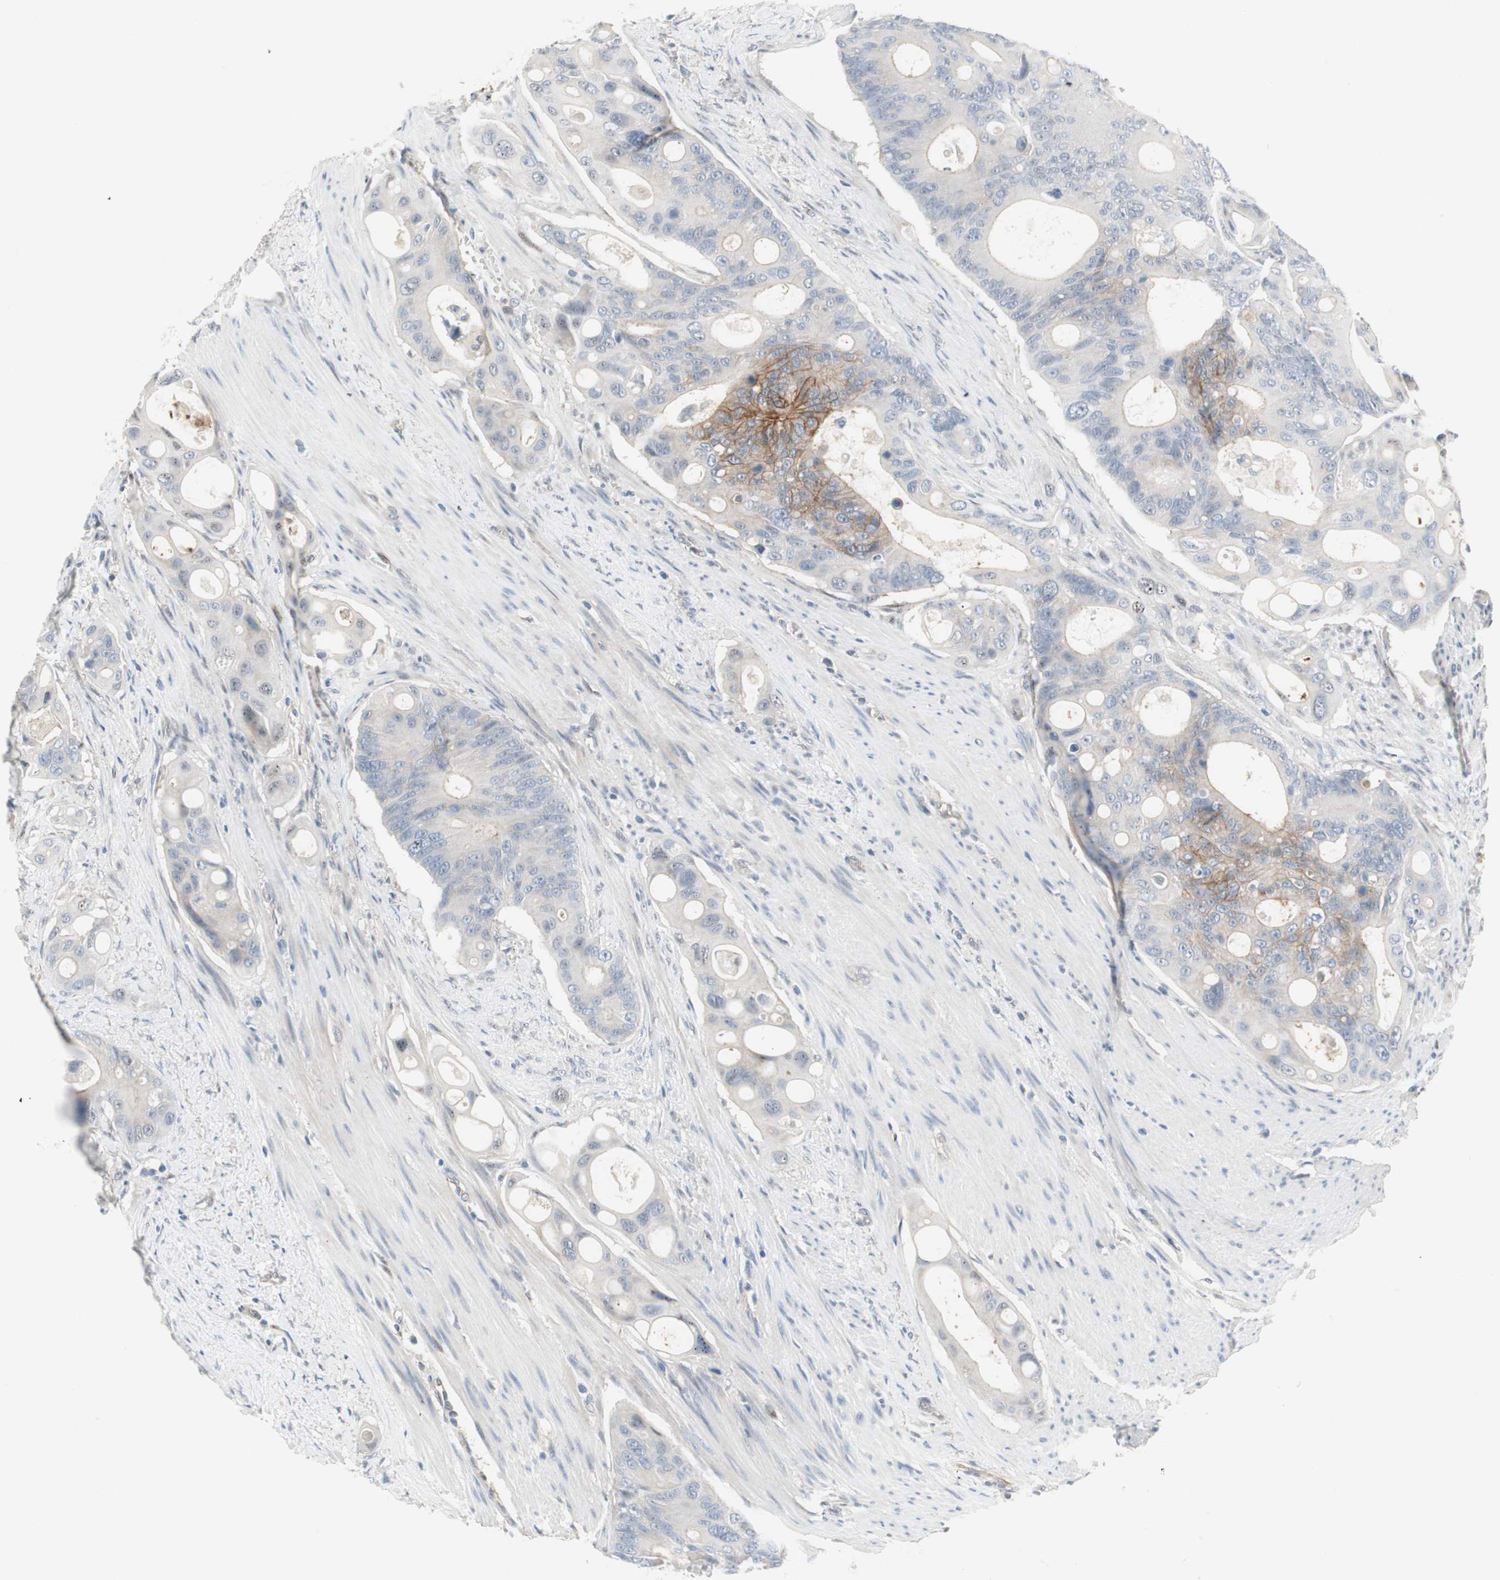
{"staining": {"intensity": "moderate", "quantity": "<25%", "location": "cytoplasmic/membranous"}, "tissue": "colorectal cancer", "cell_type": "Tumor cells", "image_type": "cancer", "snomed": [{"axis": "morphology", "description": "Adenocarcinoma, NOS"}, {"axis": "topography", "description": "Colon"}], "caption": "Moderate cytoplasmic/membranous positivity for a protein is present in approximately <25% of tumor cells of colorectal adenocarcinoma using immunohistochemistry (IHC).", "gene": "CAND2", "patient": {"sex": "female", "age": 57}}